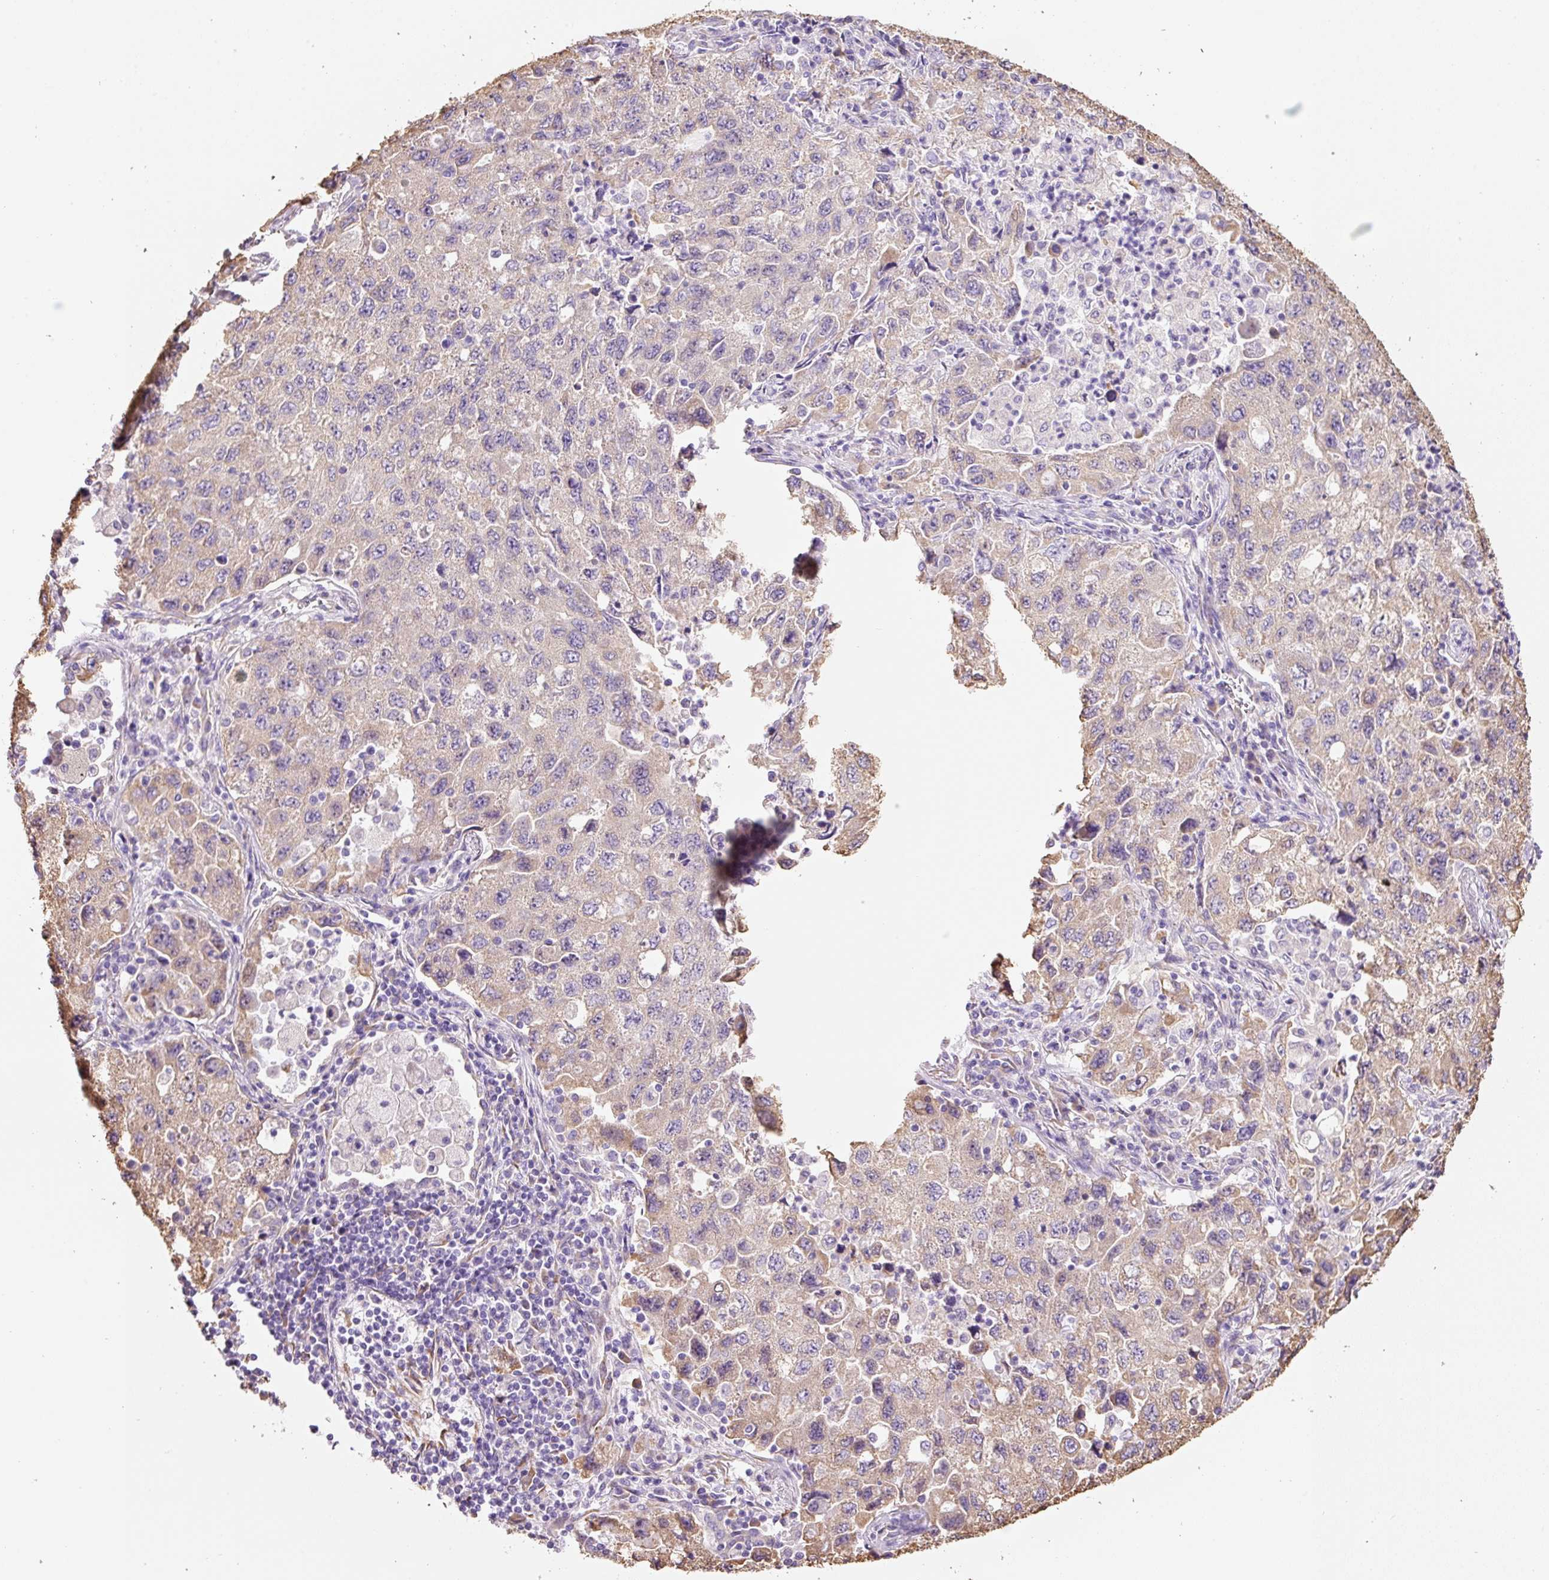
{"staining": {"intensity": "weak", "quantity": "25%-75%", "location": "cytoplasmic/membranous"}, "tissue": "lung cancer", "cell_type": "Tumor cells", "image_type": "cancer", "snomed": [{"axis": "morphology", "description": "Adenocarcinoma, NOS"}, {"axis": "topography", "description": "Lung"}], "caption": "Protein expression analysis of adenocarcinoma (lung) reveals weak cytoplasmic/membranous positivity in about 25%-75% of tumor cells. The protein of interest is shown in brown color, while the nuclei are stained blue.", "gene": "GCG", "patient": {"sex": "female", "age": 57}}